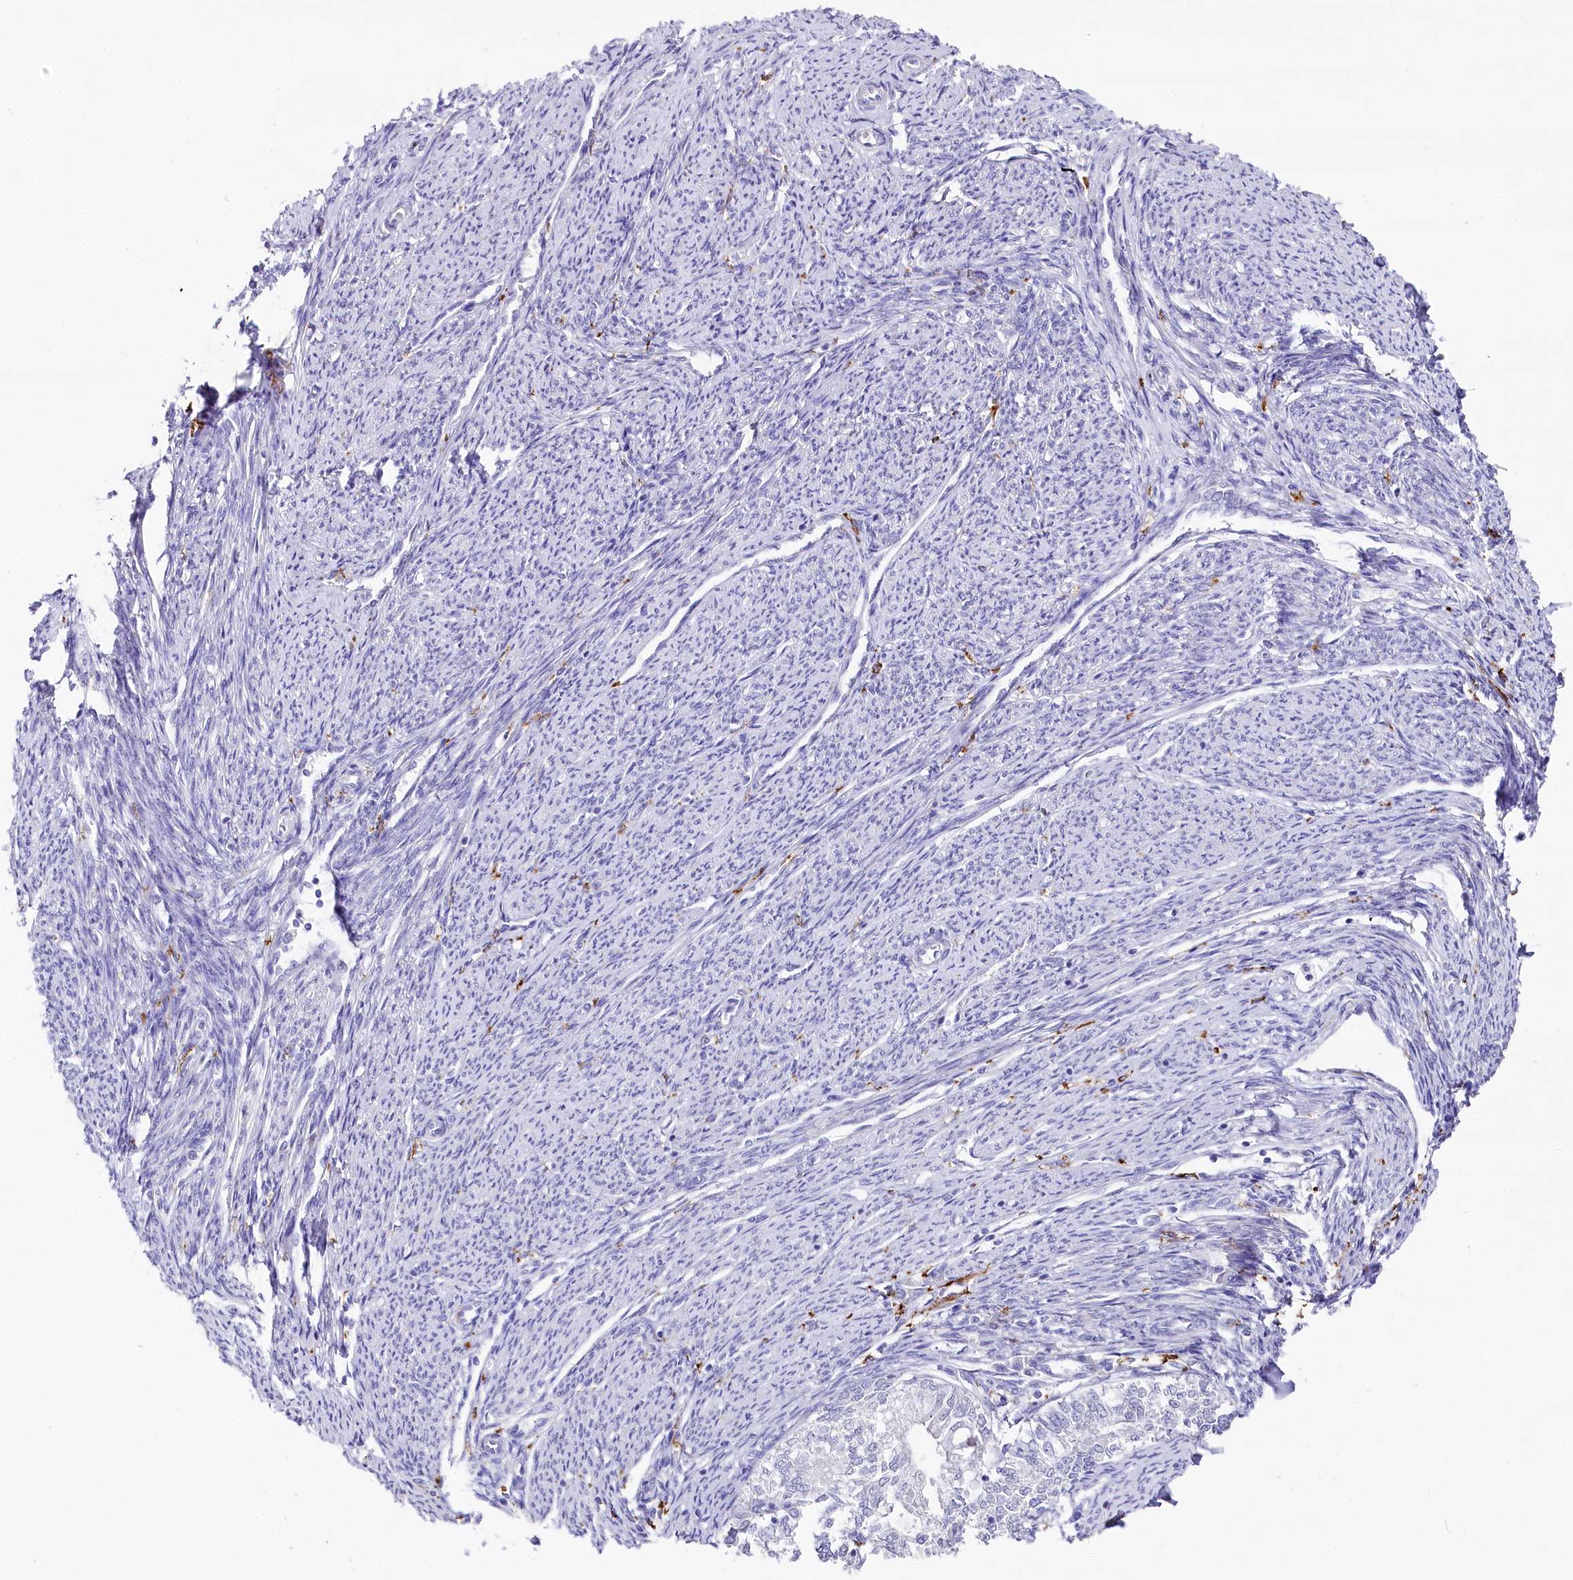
{"staining": {"intensity": "negative", "quantity": "none", "location": "none"}, "tissue": "smooth muscle", "cell_type": "Smooth muscle cells", "image_type": "normal", "snomed": [{"axis": "morphology", "description": "Normal tissue, NOS"}, {"axis": "topography", "description": "Smooth muscle"}, {"axis": "topography", "description": "Uterus"}], "caption": "High magnification brightfield microscopy of unremarkable smooth muscle stained with DAB (brown) and counterstained with hematoxylin (blue): smooth muscle cells show no significant staining. The staining is performed using DAB (3,3'-diaminobenzidine) brown chromogen with nuclei counter-stained in using hematoxylin.", "gene": "CLEC4M", "patient": {"sex": "female", "age": 59}}